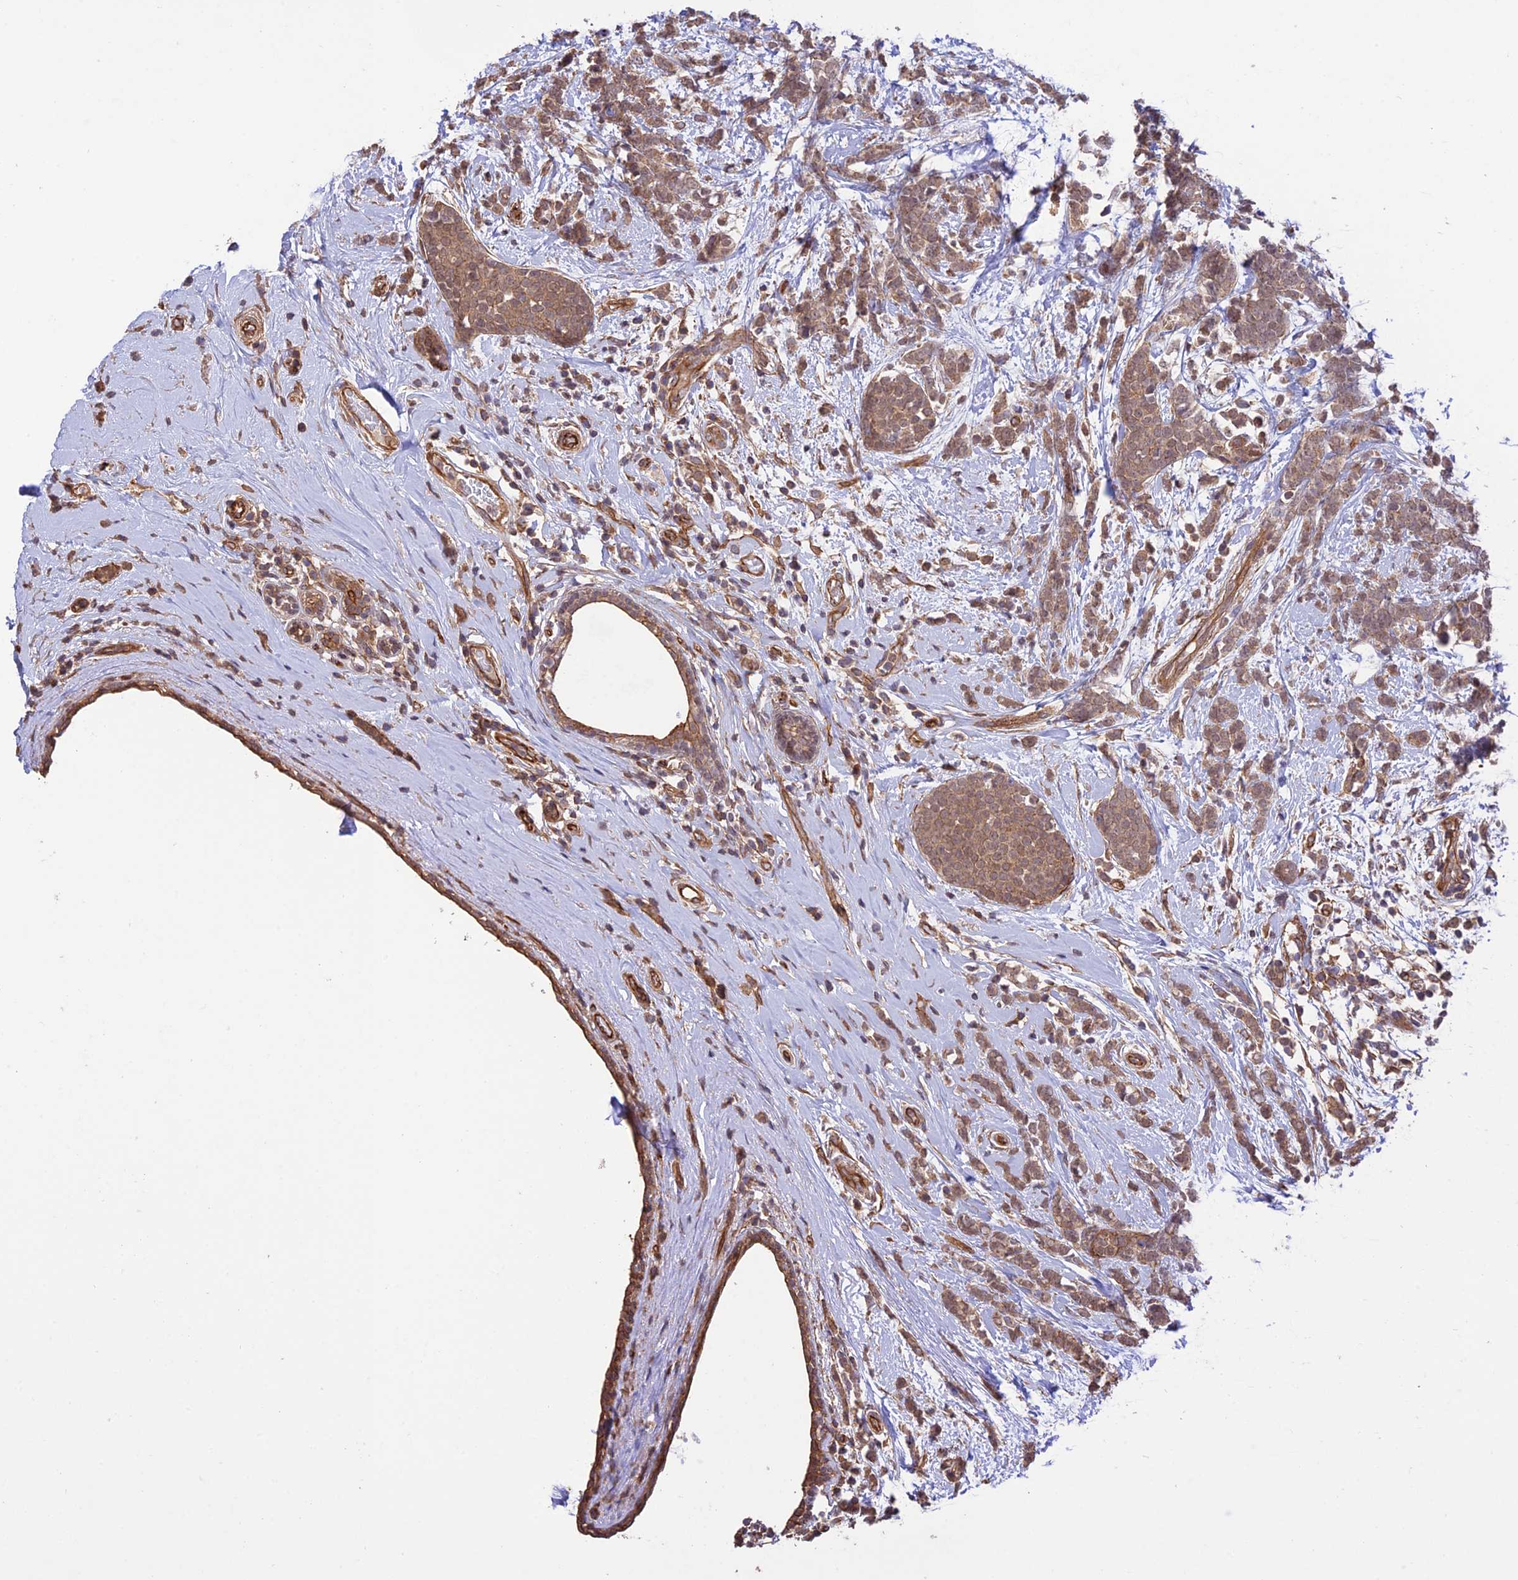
{"staining": {"intensity": "moderate", "quantity": ">75%", "location": "cytoplasmic/membranous"}, "tissue": "breast cancer", "cell_type": "Tumor cells", "image_type": "cancer", "snomed": [{"axis": "morphology", "description": "Lobular carcinoma"}, {"axis": "topography", "description": "Breast"}], "caption": "There is medium levels of moderate cytoplasmic/membranous staining in tumor cells of breast lobular carcinoma, as demonstrated by immunohistochemical staining (brown color).", "gene": "HOMER2", "patient": {"sex": "female", "age": 58}}